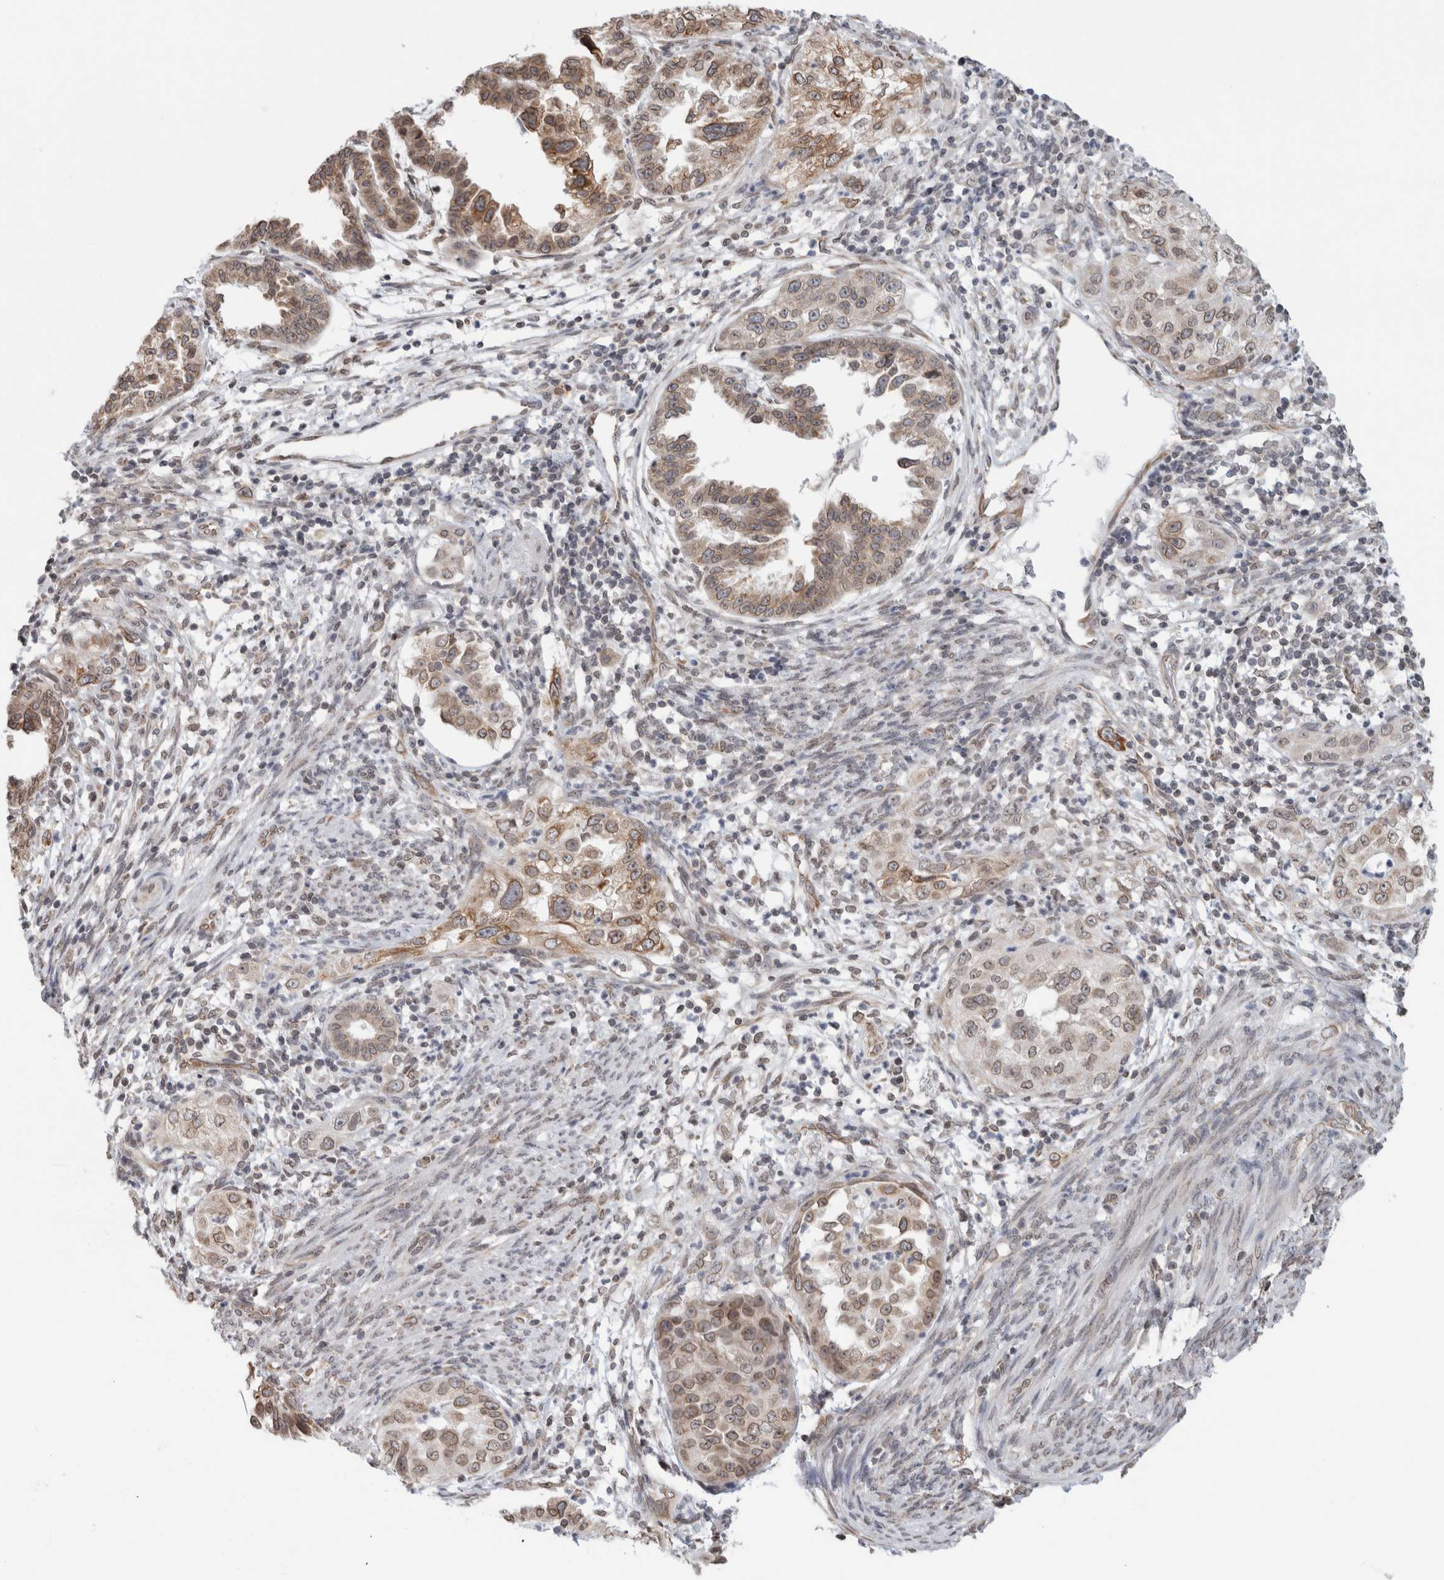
{"staining": {"intensity": "moderate", "quantity": ">75%", "location": "cytoplasmic/membranous,nuclear"}, "tissue": "endometrial cancer", "cell_type": "Tumor cells", "image_type": "cancer", "snomed": [{"axis": "morphology", "description": "Adenocarcinoma, NOS"}, {"axis": "topography", "description": "Endometrium"}], "caption": "Moderate cytoplasmic/membranous and nuclear protein expression is identified in approximately >75% of tumor cells in endometrial cancer.", "gene": "RBMX2", "patient": {"sex": "female", "age": 85}}